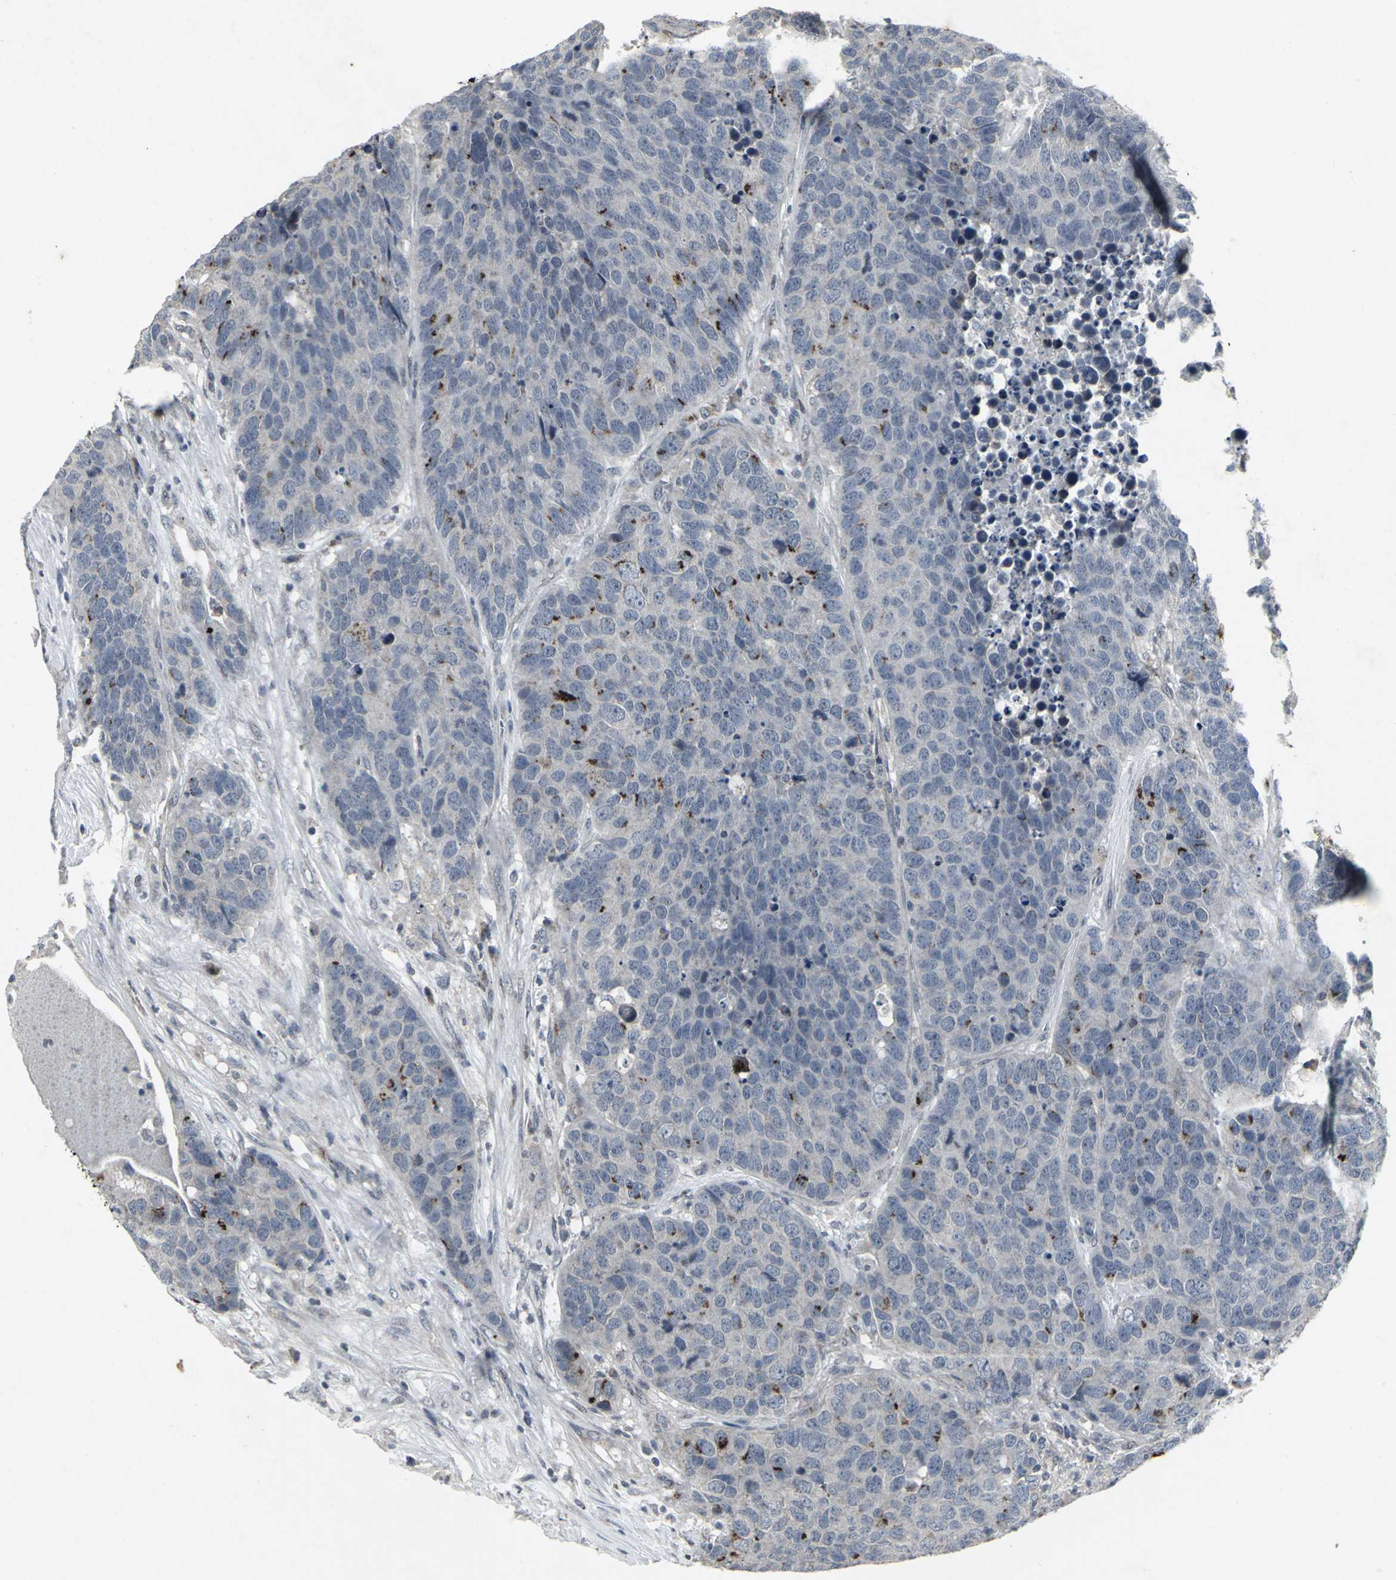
{"staining": {"intensity": "moderate", "quantity": "<25%", "location": "cytoplasmic/membranous"}, "tissue": "carcinoid", "cell_type": "Tumor cells", "image_type": "cancer", "snomed": [{"axis": "morphology", "description": "Carcinoid, malignant, NOS"}, {"axis": "topography", "description": "Lung"}], "caption": "Moderate cytoplasmic/membranous staining is identified in approximately <25% of tumor cells in carcinoid (malignant).", "gene": "BMP4", "patient": {"sex": "male", "age": 60}}